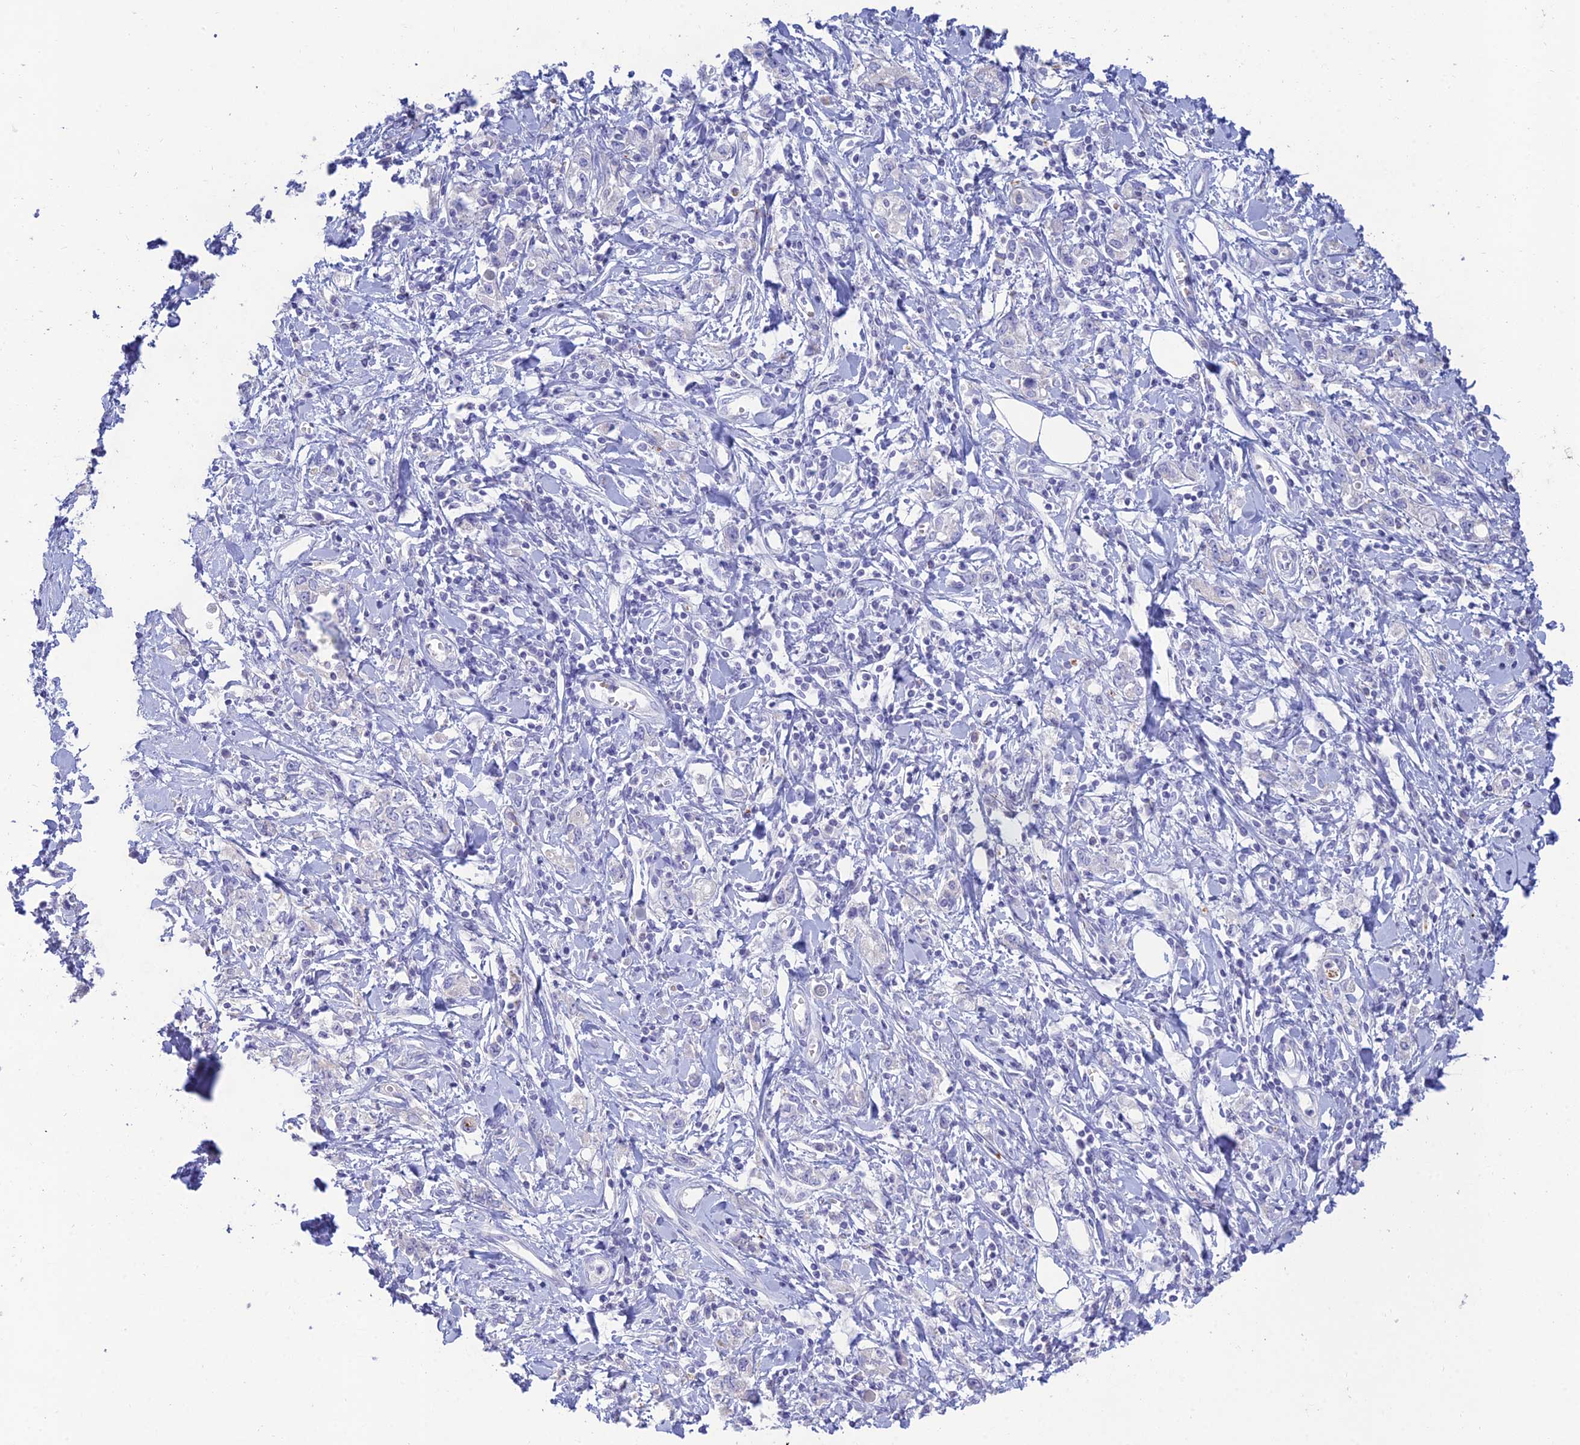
{"staining": {"intensity": "negative", "quantity": "none", "location": "none"}, "tissue": "stomach cancer", "cell_type": "Tumor cells", "image_type": "cancer", "snomed": [{"axis": "morphology", "description": "Adenocarcinoma, NOS"}, {"axis": "topography", "description": "Stomach"}], "caption": "IHC image of neoplastic tissue: human adenocarcinoma (stomach) stained with DAB (3,3'-diaminobenzidine) reveals no significant protein positivity in tumor cells.", "gene": "MAL2", "patient": {"sex": "female", "age": 76}}